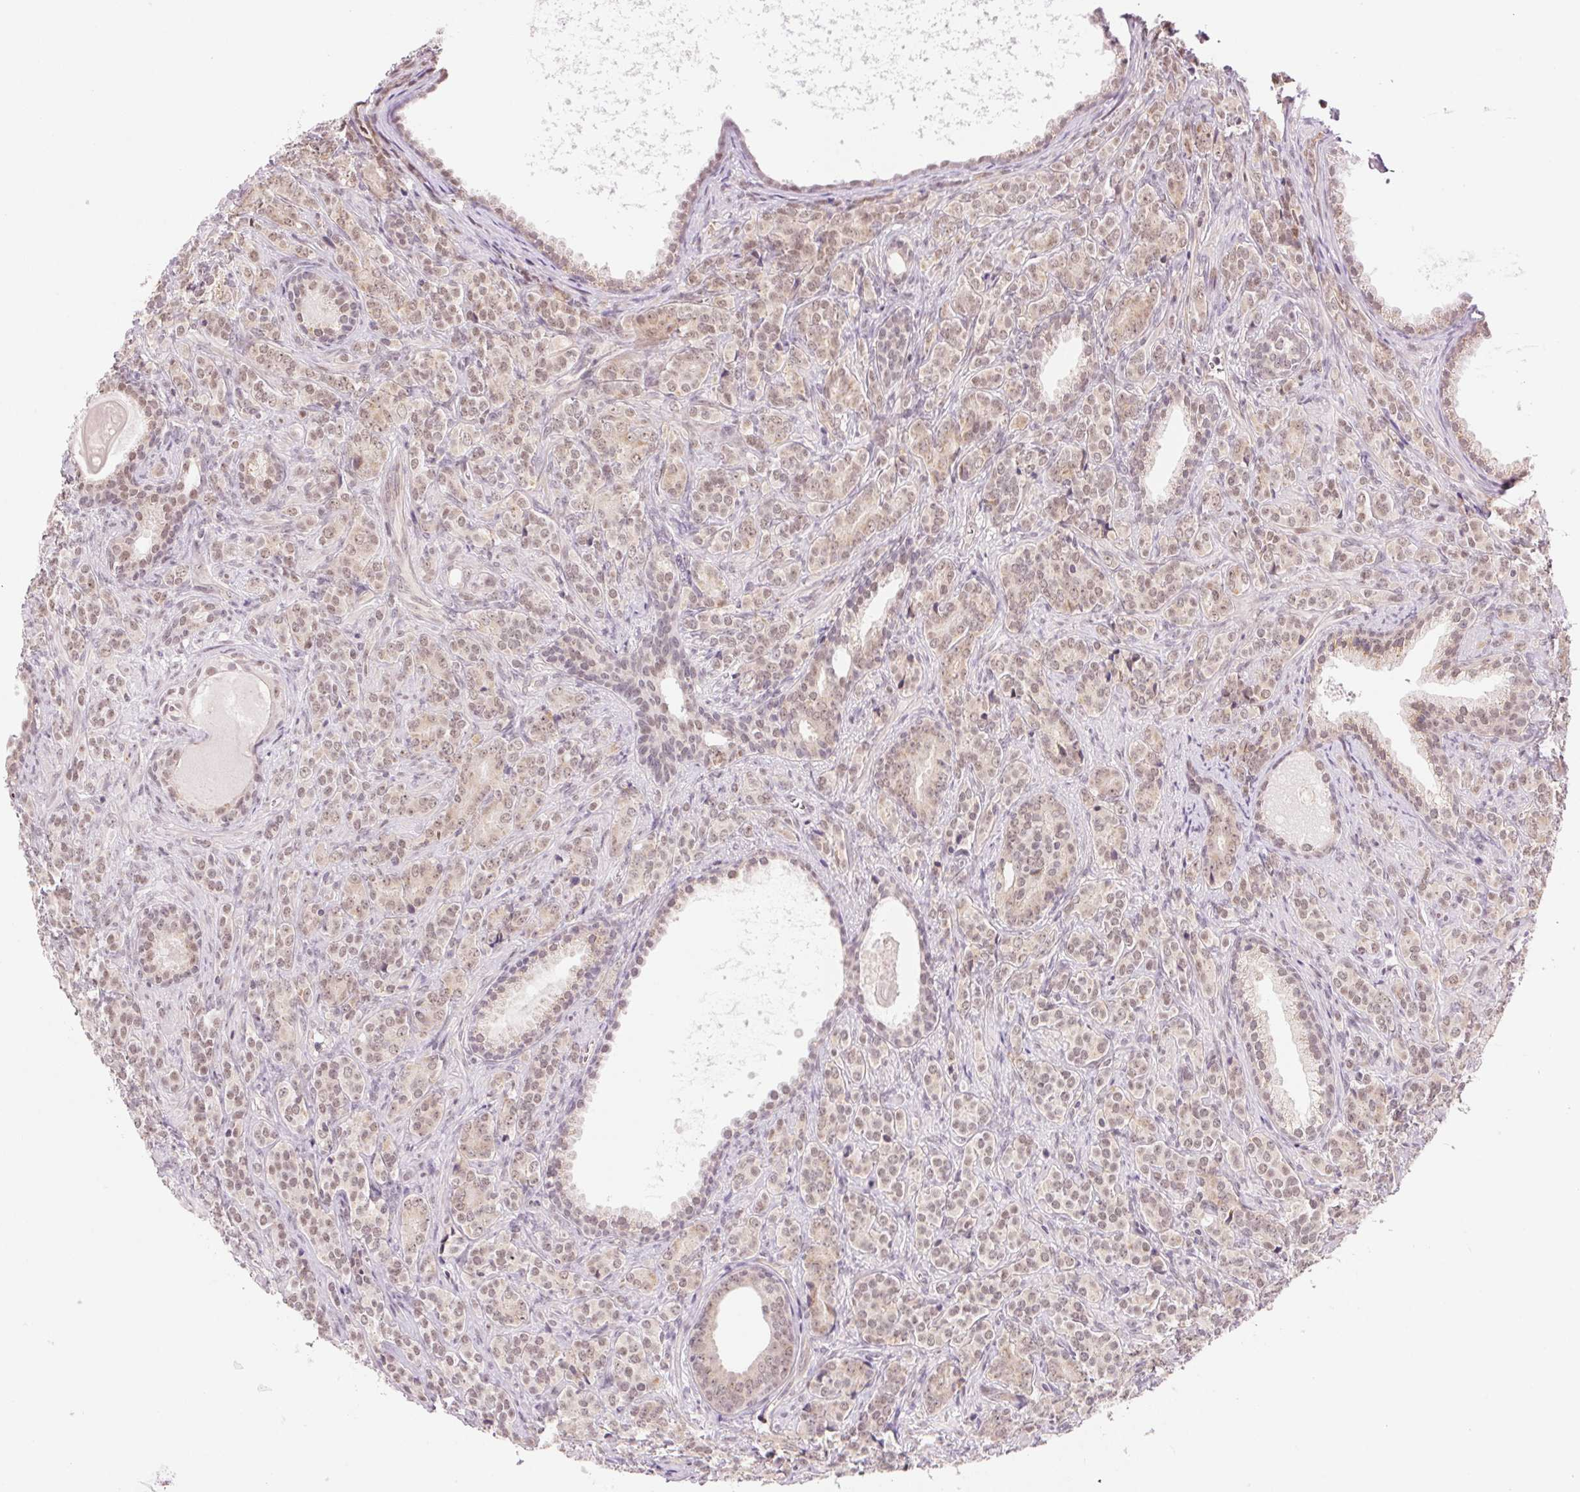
{"staining": {"intensity": "weak", "quantity": ">75%", "location": "cytoplasmic/membranous,nuclear"}, "tissue": "prostate cancer", "cell_type": "Tumor cells", "image_type": "cancer", "snomed": [{"axis": "morphology", "description": "Adenocarcinoma, High grade"}, {"axis": "topography", "description": "Prostate"}], "caption": "Immunohistochemistry (IHC) (DAB) staining of human prostate adenocarcinoma (high-grade) displays weak cytoplasmic/membranous and nuclear protein staining in approximately >75% of tumor cells. Nuclei are stained in blue.", "gene": "GRHL3", "patient": {"sex": "male", "age": 84}}